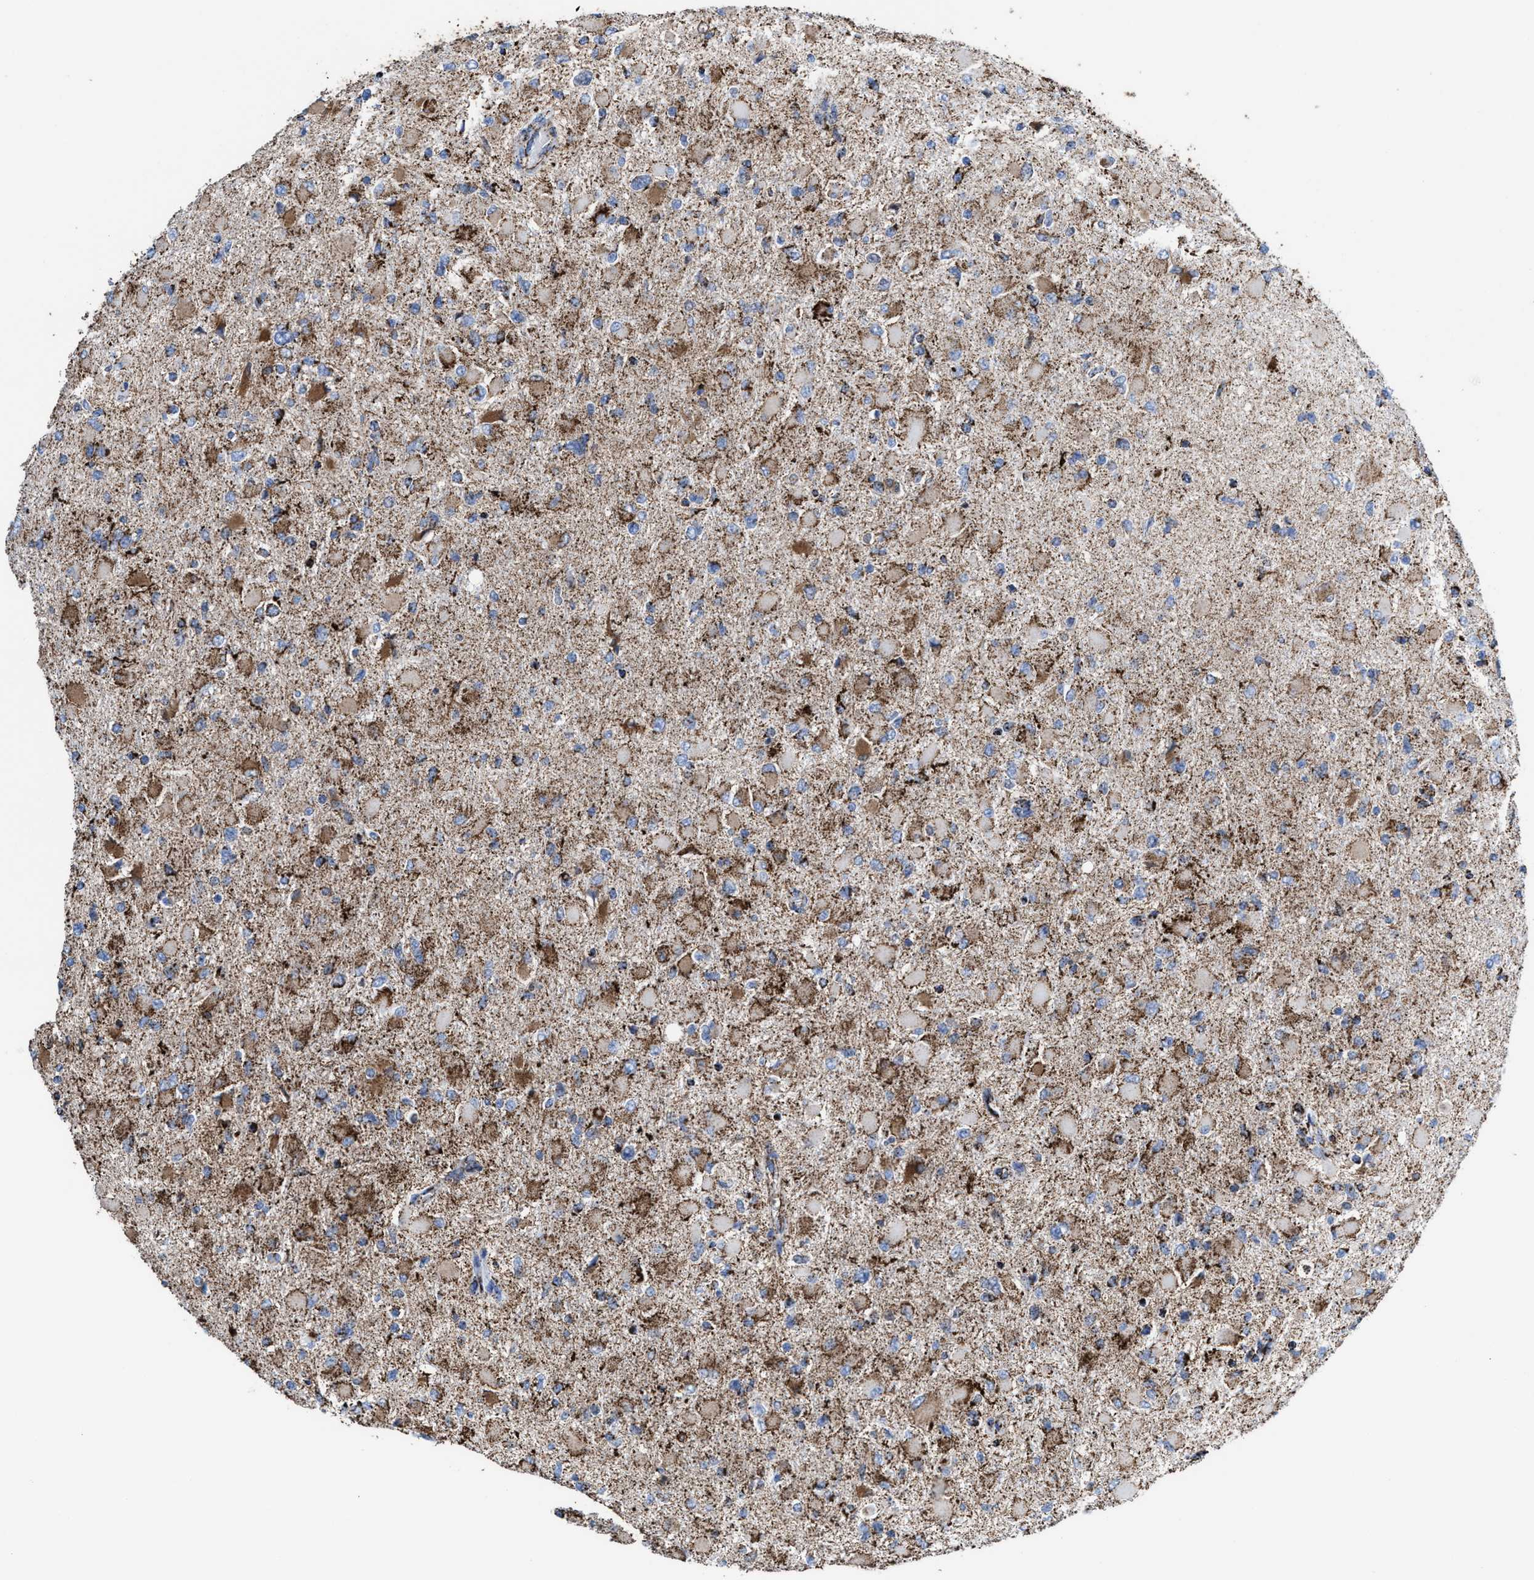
{"staining": {"intensity": "moderate", "quantity": "25%-75%", "location": "cytoplasmic/membranous"}, "tissue": "glioma", "cell_type": "Tumor cells", "image_type": "cancer", "snomed": [{"axis": "morphology", "description": "Glioma, malignant, High grade"}, {"axis": "topography", "description": "Cerebral cortex"}], "caption": "Protein expression analysis of human malignant glioma (high-grade) reveals moderate cytoplasmic/membranous staining in about 25%-75% of tumor cells. (Brightfield microscopy of DAB IHC at high magnification).", "gene": "ECHS1", "patient": {"sex": "female", "age": 36}}